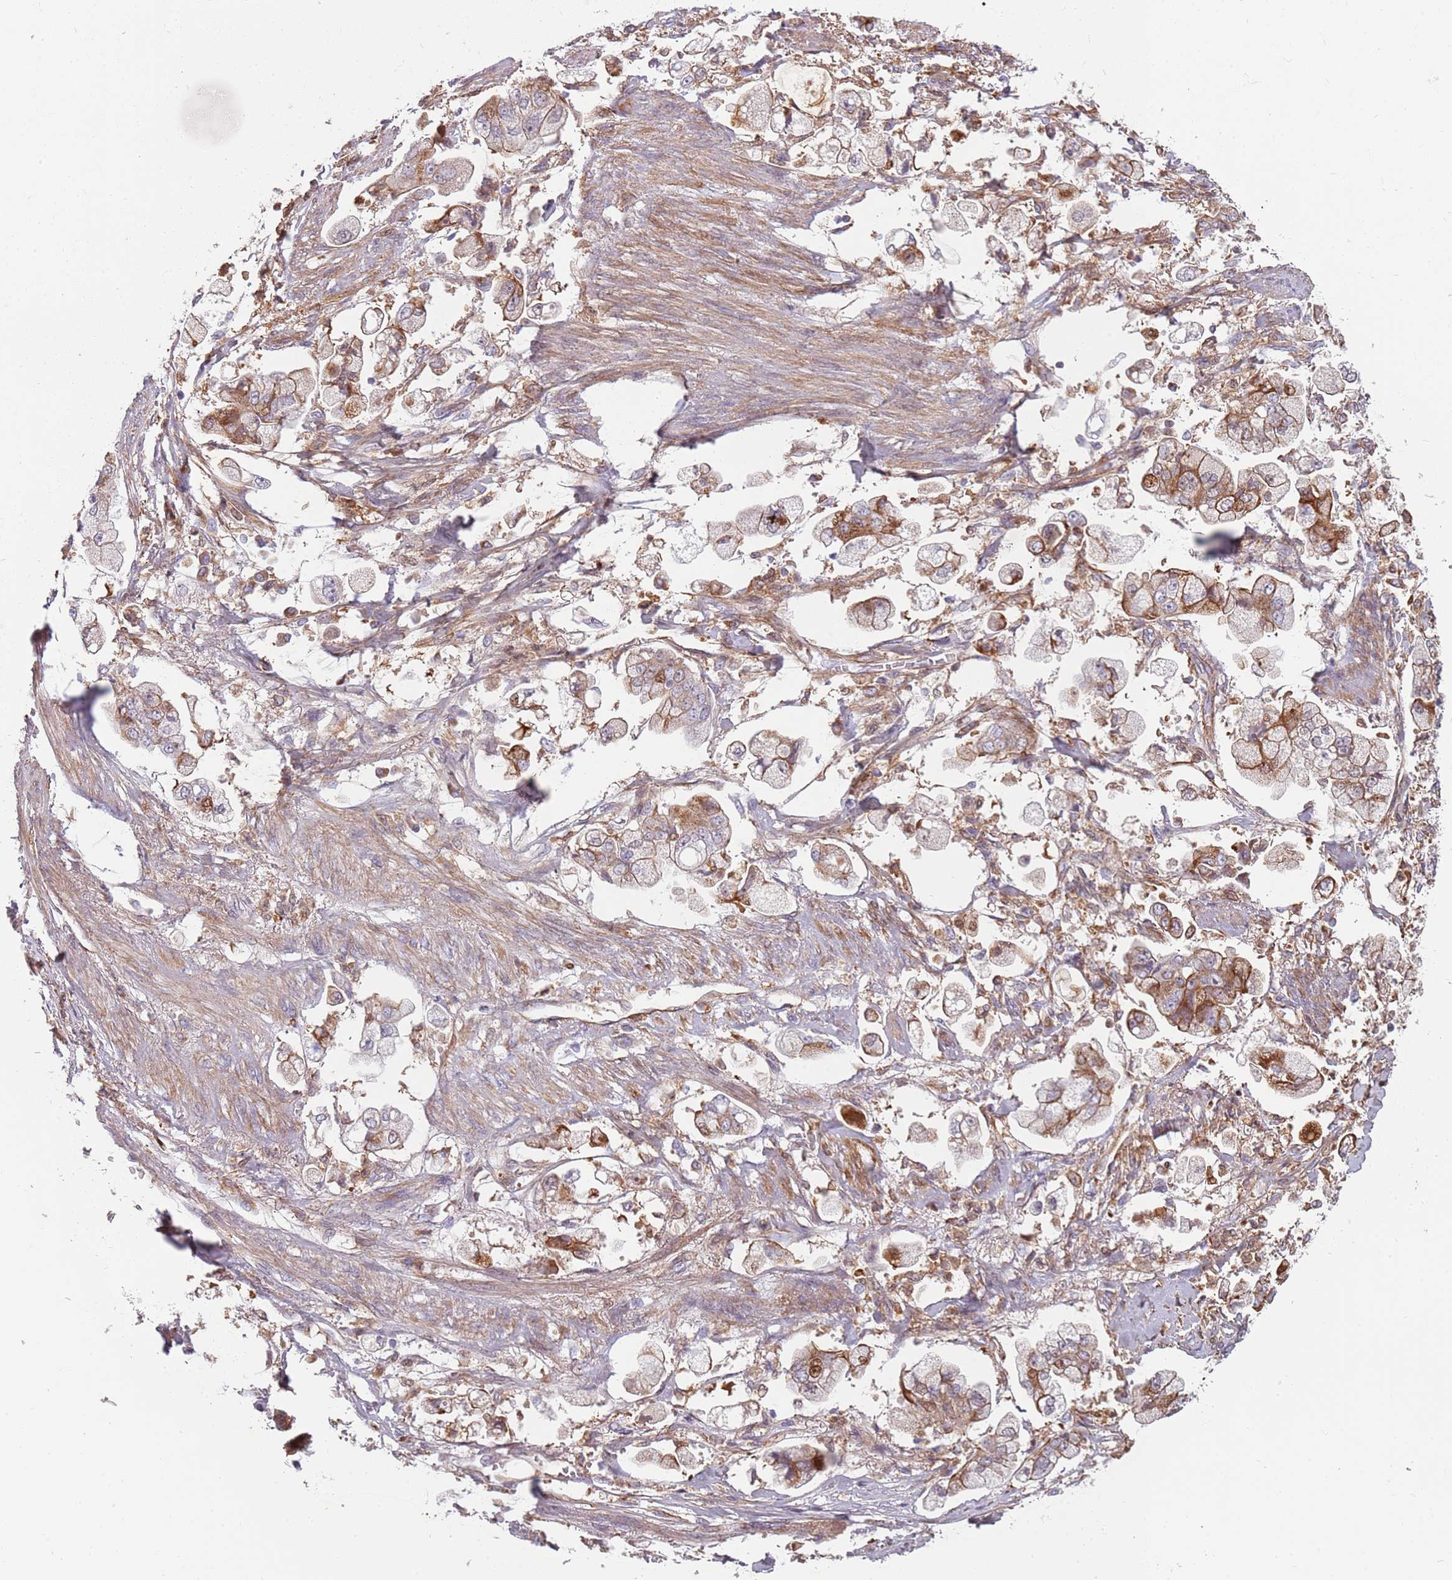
{"staining": {"intensity": "moderate", "quantity": ">75%", "location": "cytoplasmic/membranous"}, "tissue": "stomach cancer", "cell_type": "Tumor cells", "image_type": "cancer", "snomed": [{"axis": "morphology", "description": "Adenocarcinoma, NOS"}, {"axis": "topography", "description": "Stomach"}], "caption": "Protein analysis of stomach cancer tissue demonstrates moderate cytoplasmic/membranous expression in about >75% of tumor cells.", "gene": "NADK", "patient": {"sex": "male", "age": 62}}